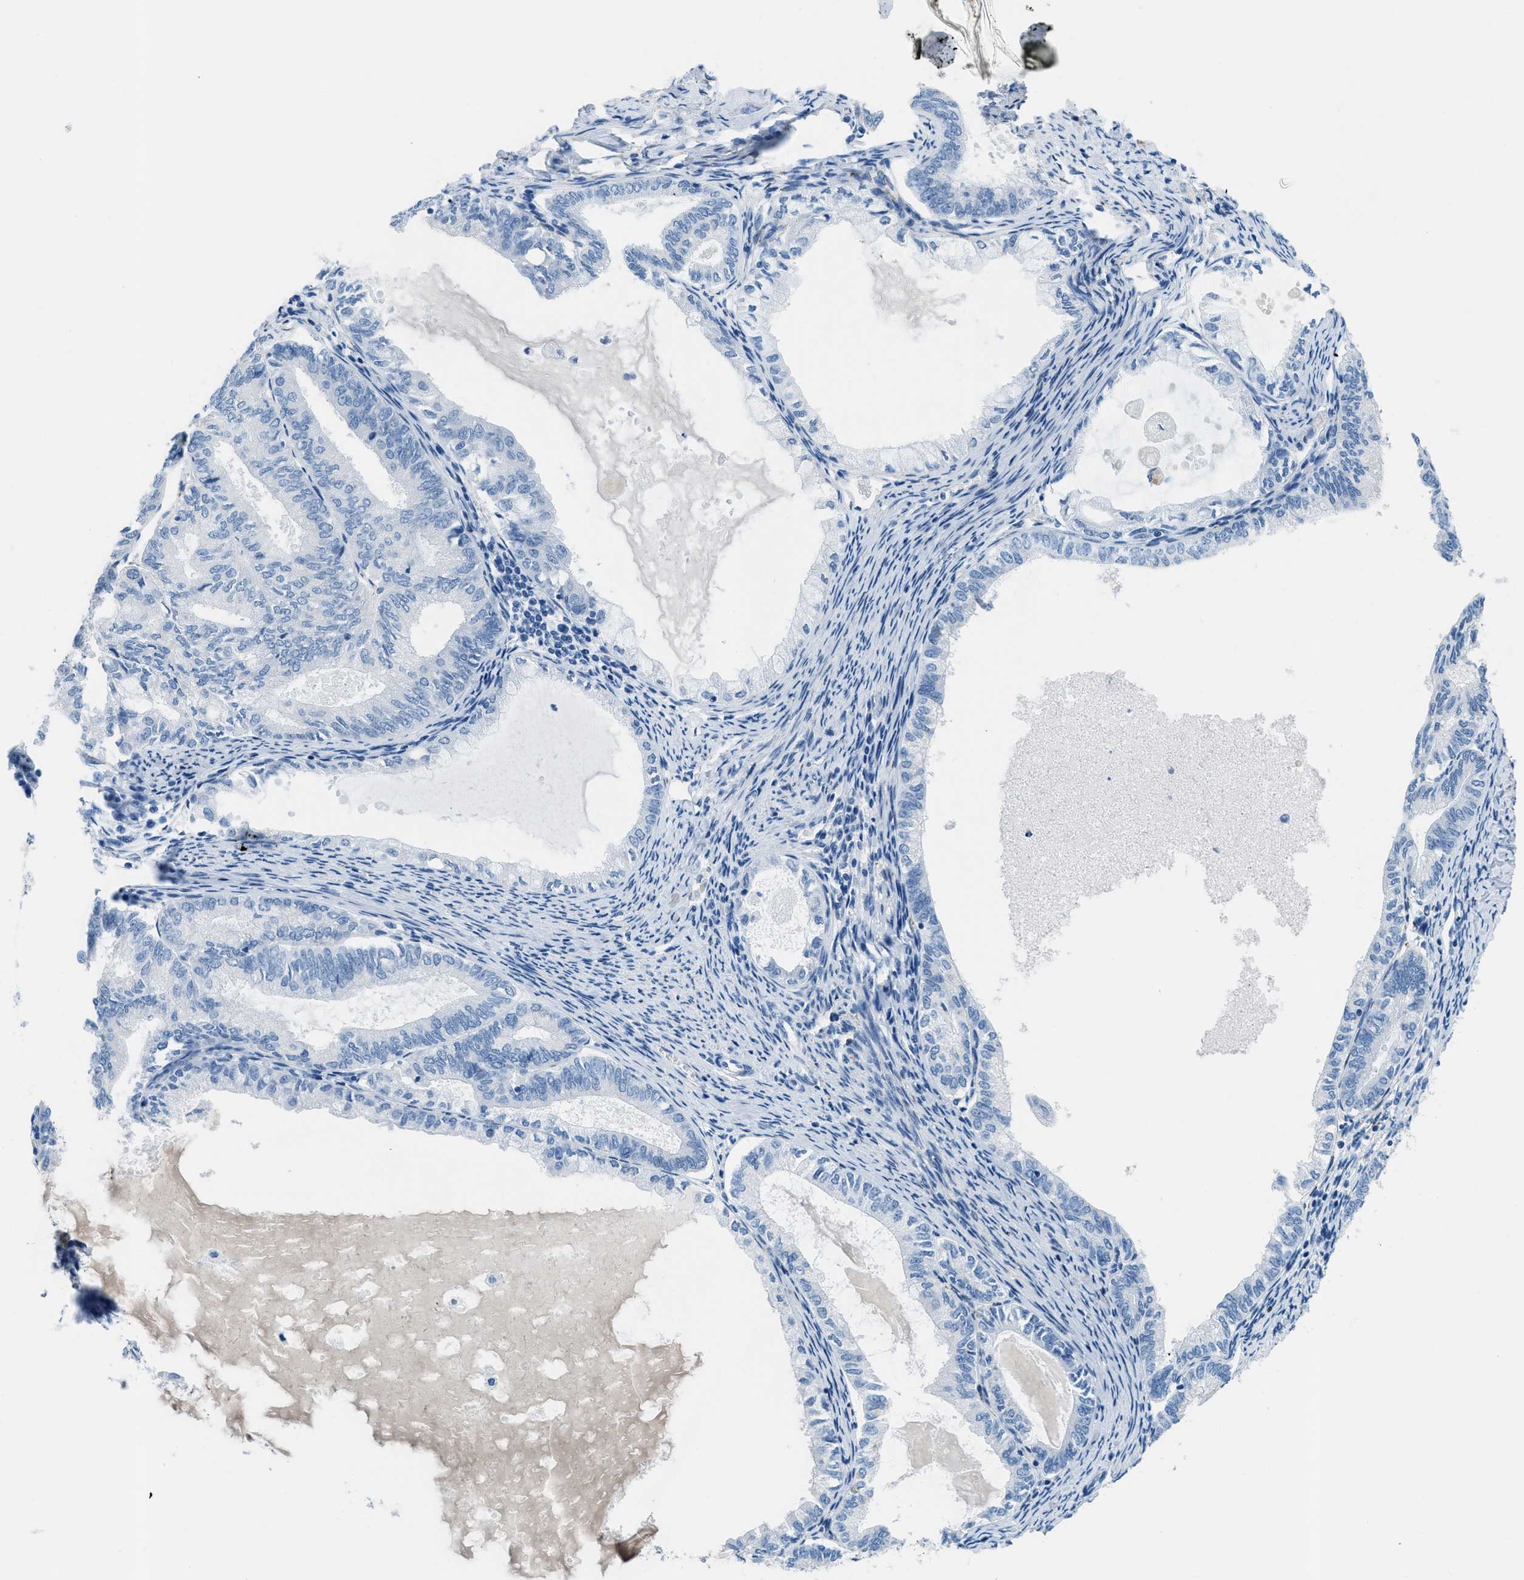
{"staining": {"intensity": "negative", "quantity": "none", "location": "none"}, "tissue": "endometrial cancer", "cell_type": "Tumor cells", "image_type": "cancer", "snomed": [{"axis": "morphology", "description": "Adenocarcinoma, NOS"}, {"axis": "topography", "description": "Endometrium"}], "caption": "IHC micrograph of human endometrial adenocarcinoma stained for a protein (brown), which reveals no staining in tumor cells.", "gene": "MGARP", "patient": {"sex": "female", "age": 86}}